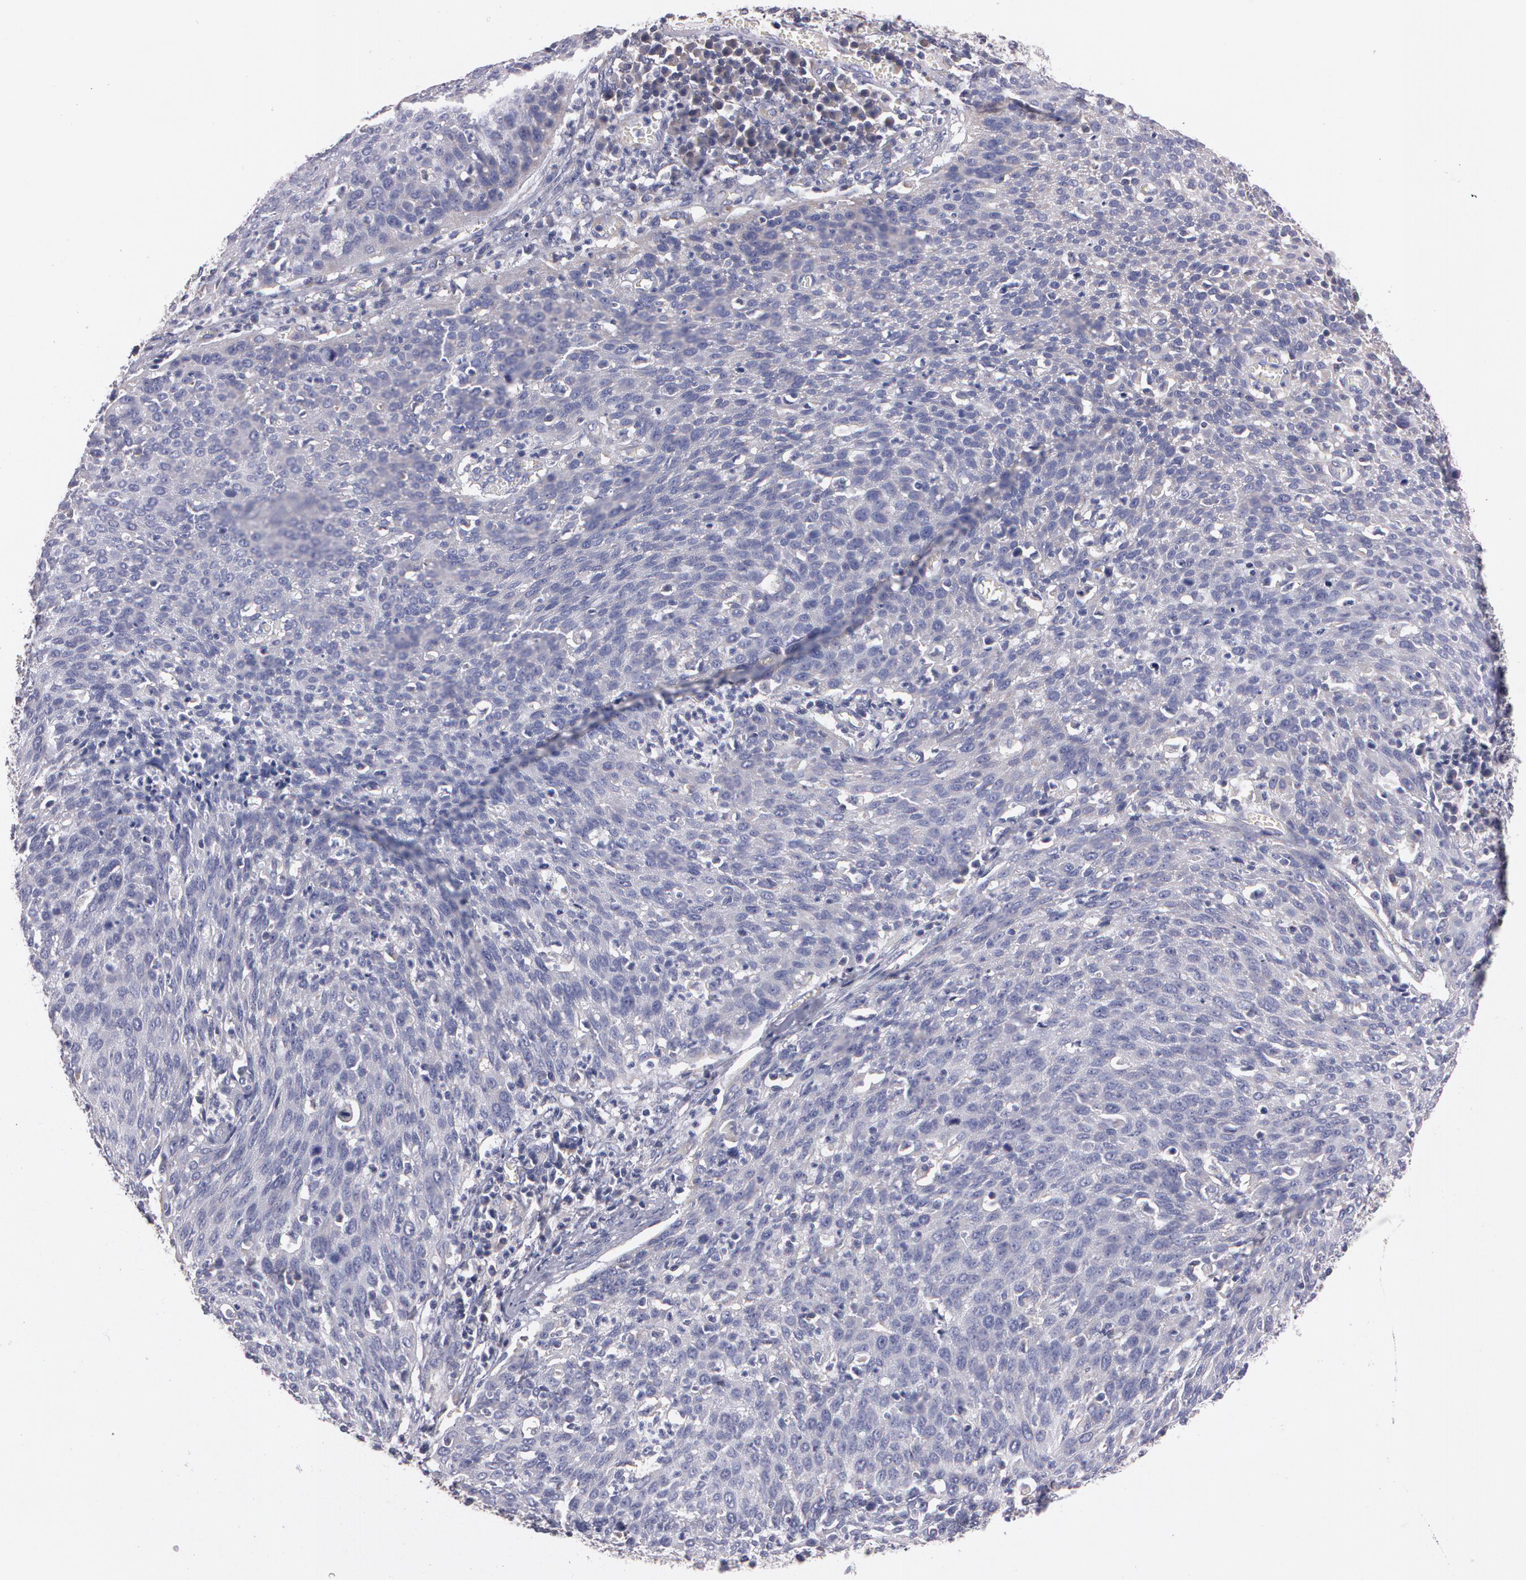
{"staining": {"intensity": "negative", "quantity": "none", "location": "none"}, "tissue": "cervical cancer", "cell_type": "Tumor cells", "image_type": "cancer", "snomed": [{"axis": "morphology", "description": "Squamous cell carcinoma, NOS"}, {"axis": "topography", "description": "Cervix"}], "caption": "IHC of human cervical cancer shows no positivity in tumor cells.", "gene": "NEK9", "patient": {"sex": "female", "age": 38}}